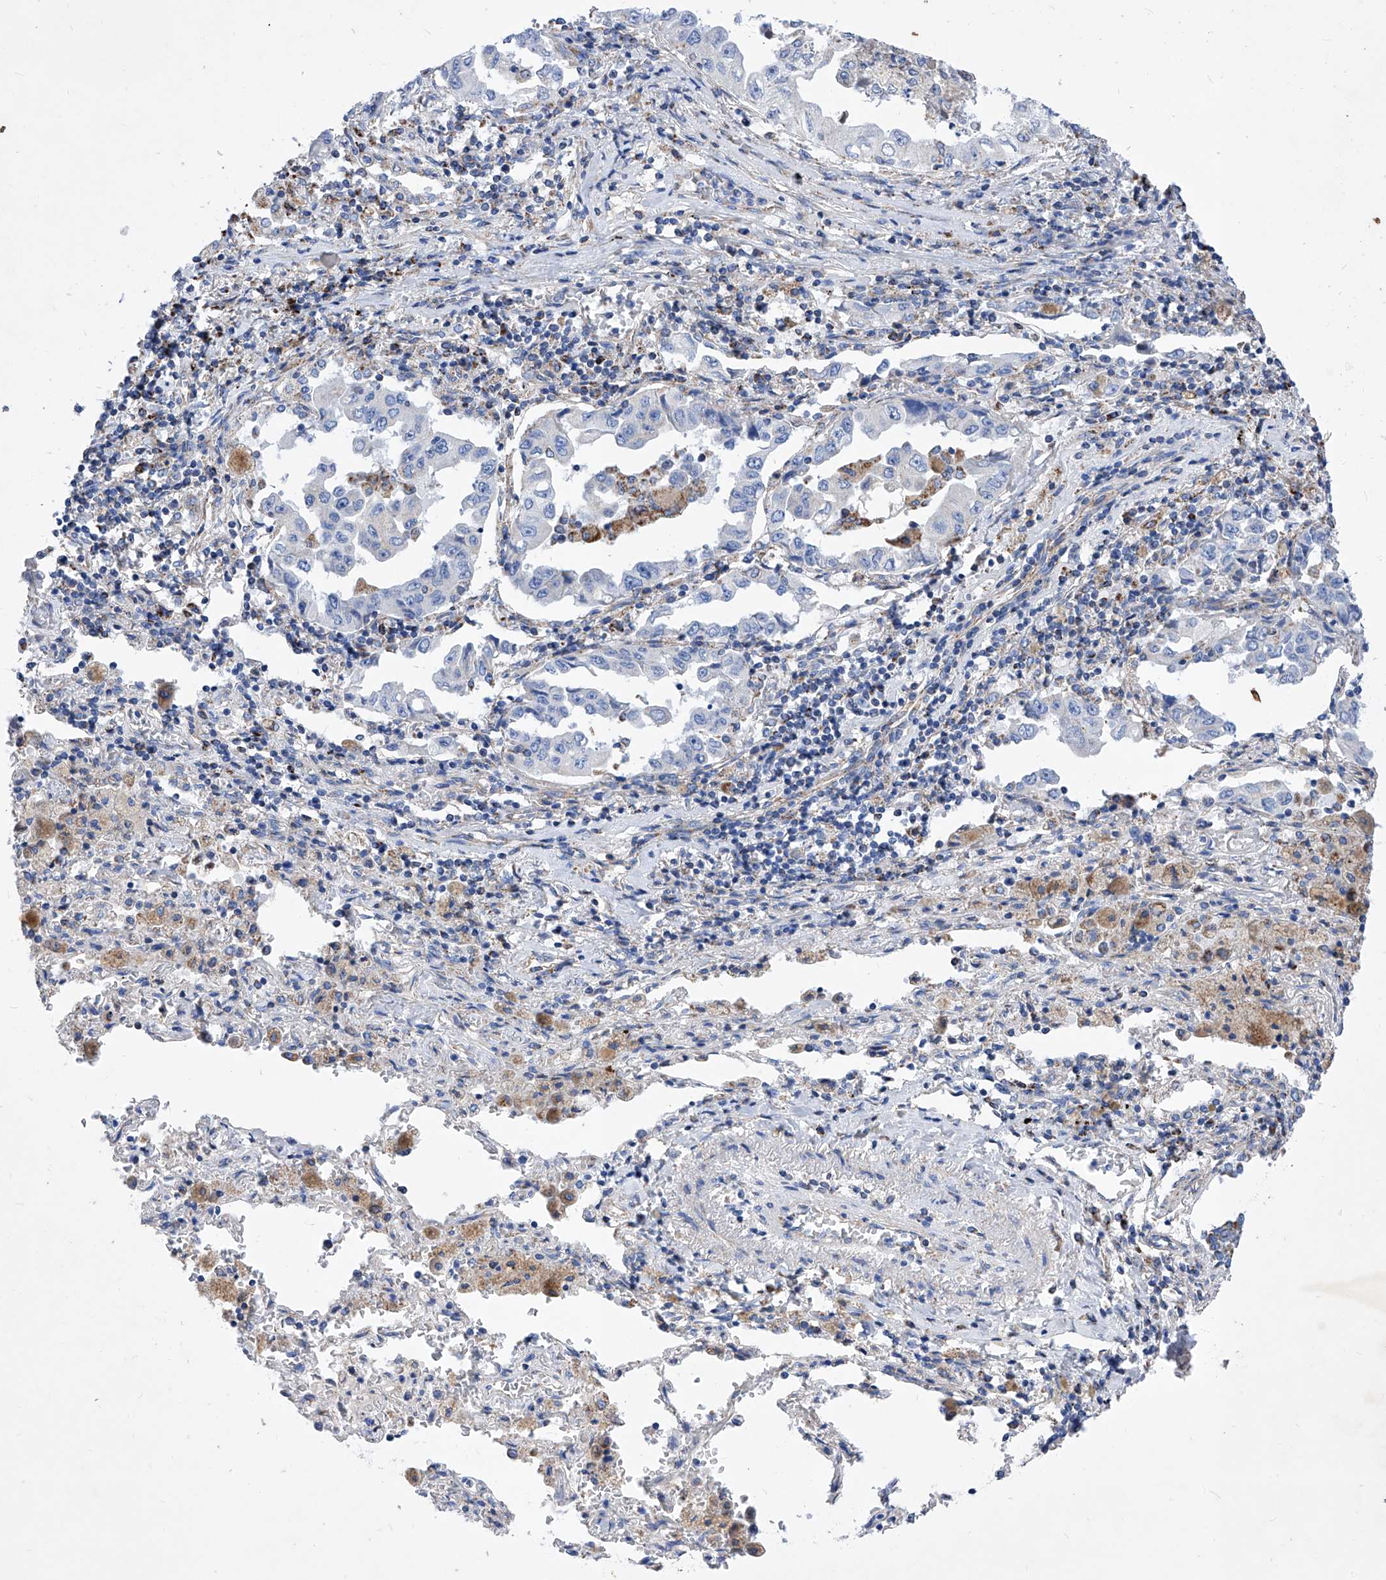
{"staining": {"intensity": "negative", "quantity": "none", "location": "none"}, "tissue": "lung cancer", "cell_type": "Tumor cells", "image_type": "cancer", "snomed": [{"axis": "morphology", "description": "Adenocarcinoma, NOS"}, {"axis": "topography", "description": "Lung"}], "caption": "Immunohistochemistry (IHC) of adenocarcinoma (lung) reveals no positivity in tumor cells.", "gene": "HRNR", "patient": {"sex": "female", "age": 51}}